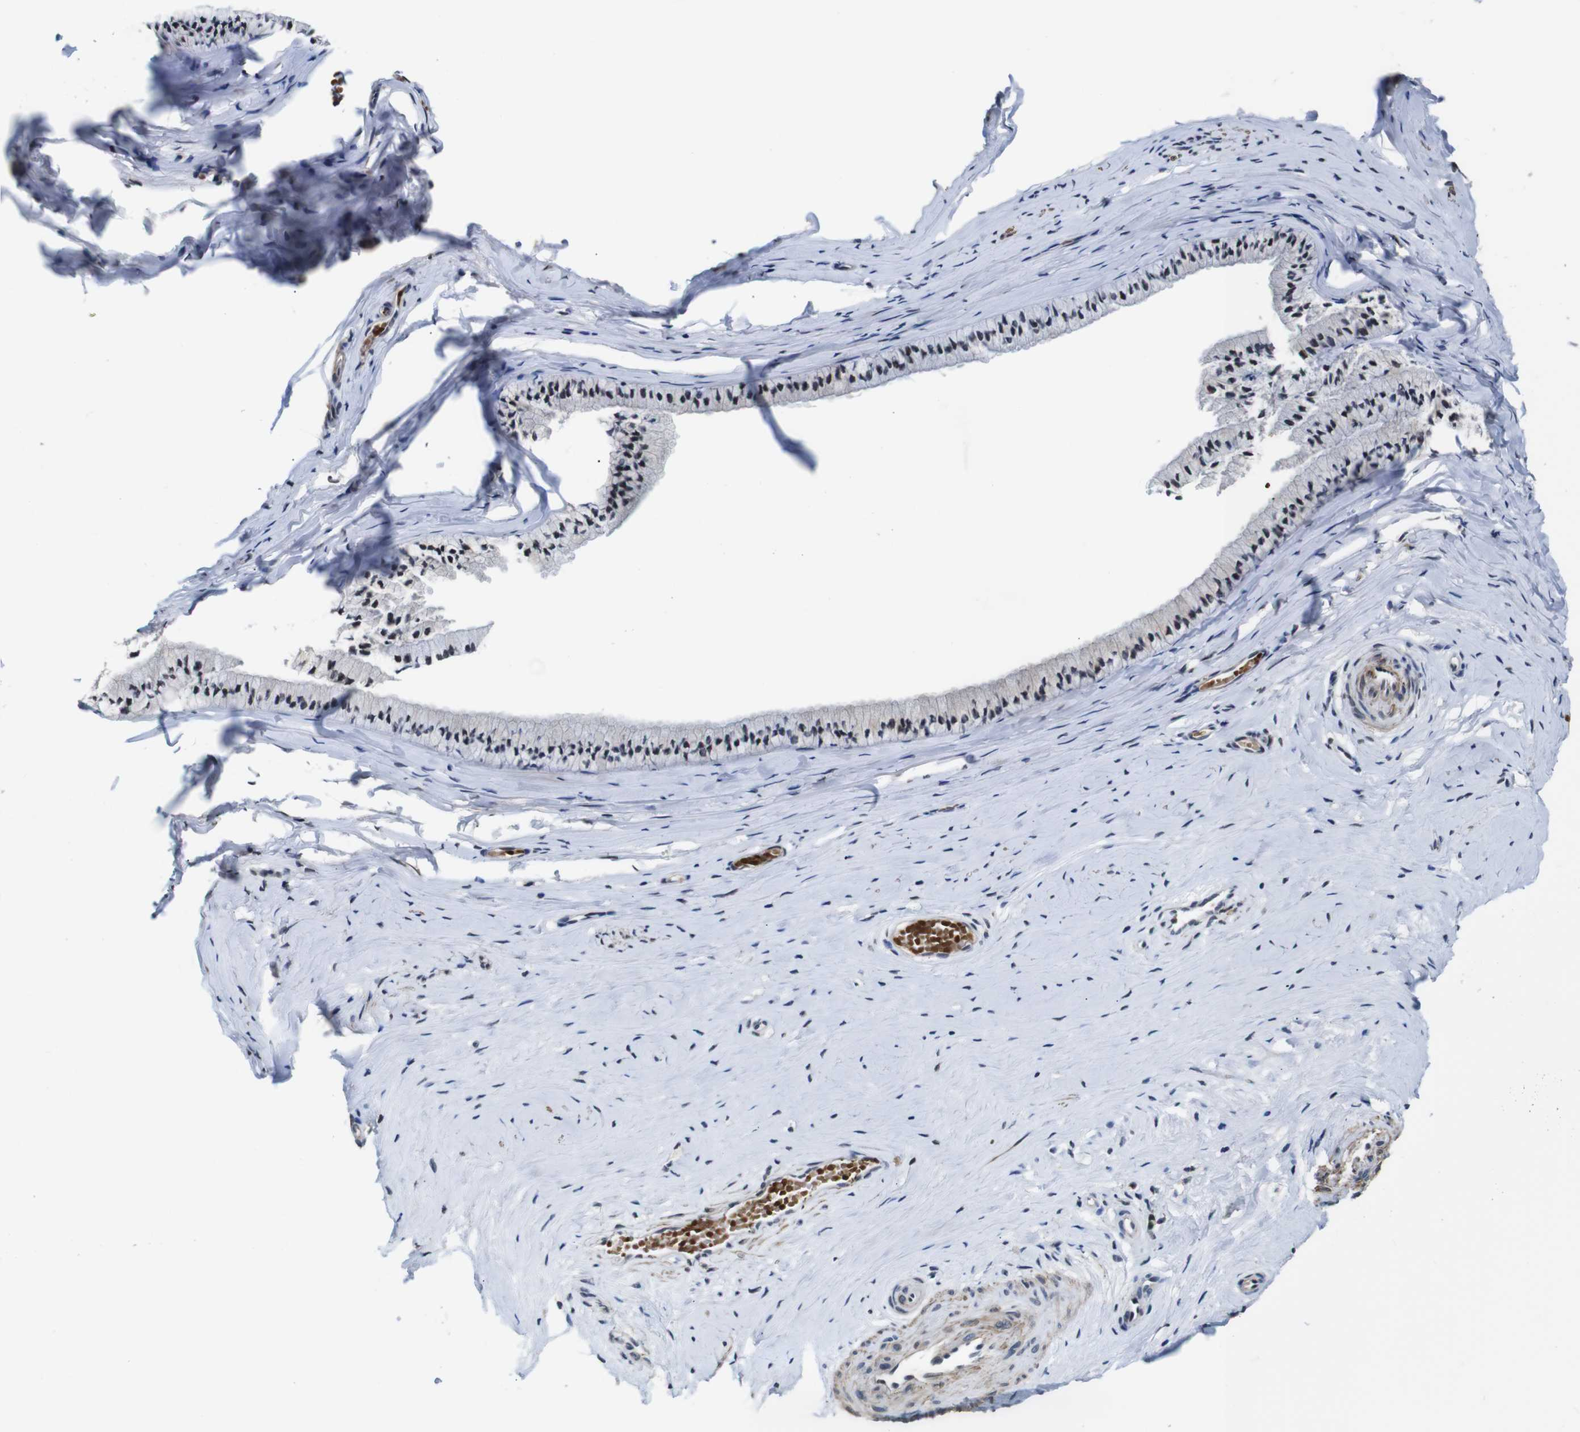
{"staining": {"intensity": "moderate", "quantity": "25%-75%", "location": "nuclear"}, "tissue": "cervix", "cell_type": "Glandular cells", "image_type": "normal", "snomed": [{"axis": "morphology", "description": "Normal tissue, NOS"}, {"axis": "topography", "description": "Cervix"}], "caption": "IHC photomicrograph of benign human cervix stained for a protein (brown), which displays medium levels of moderate nuclear positivity in approximately 25%-75% of glandular cells.", "gene": "ILDR2", "patient": {"sex": "female", "age": 39}}